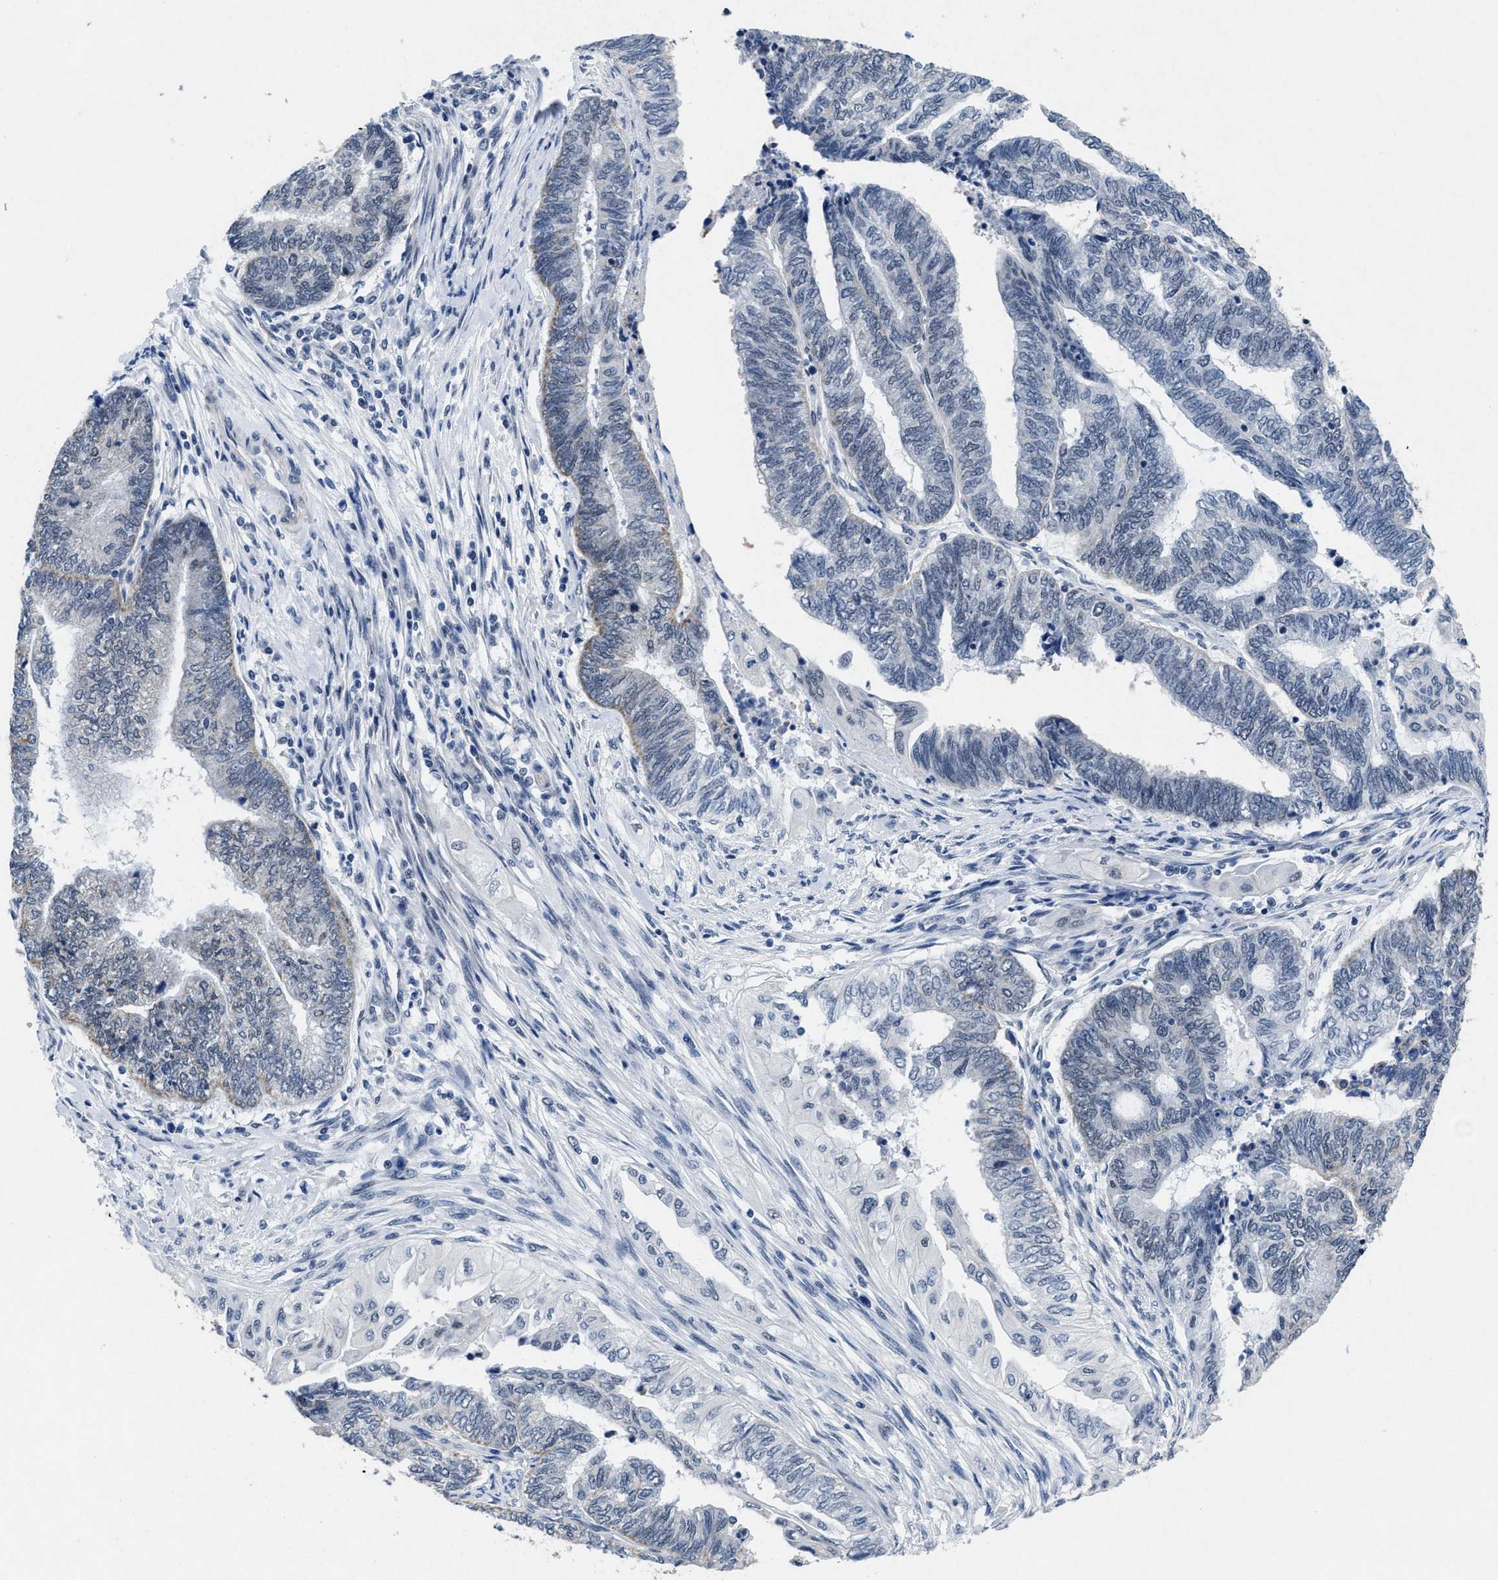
{"staining": {"intensity": "weak", "quantity": "<25%", "location": "cytoplasmic/membranous"}, "tissue": "endometrial cancer", "cell_type": "Tumor cells", "image_type": "cancer", "snomed": [{"axis": "morphology", "description": "Adenocarcinoma, NOS"}, {"axis": "topography", "description": "Uterus"}, {"axis": "topography", "description": "Endometrium"}], "caption": "Immunohistochemical staining of human endometrial cancer shows no significant positivity in tumor cells.", "gene": "ID3", "patient": {"sex": "female", "age": 70}}